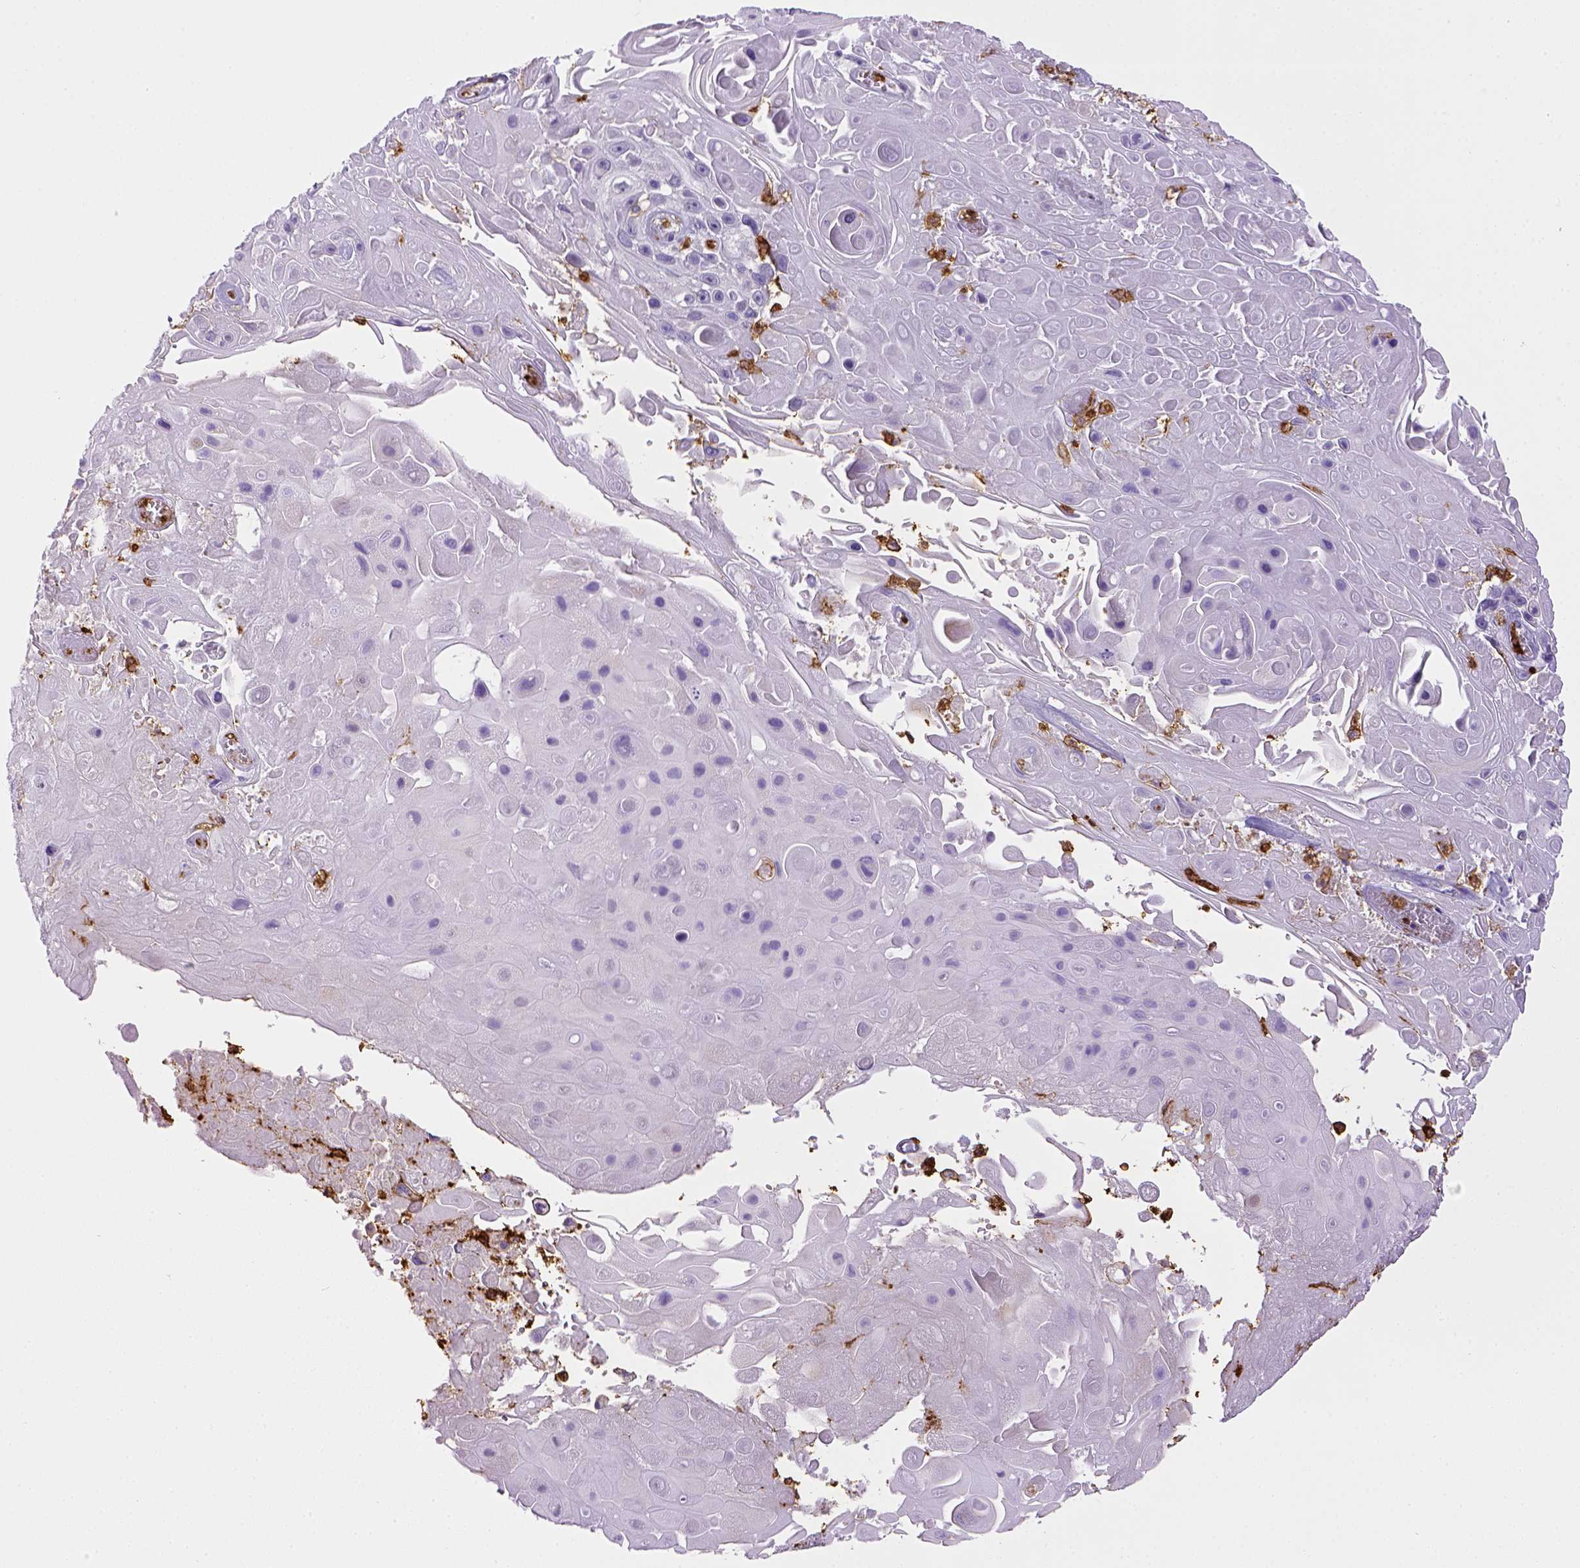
{"staining": {"intensity": "negative", "quantity": "none", "location": "none"}, "tissue": "skin cancer", "cell_type": "Tumor cells", "image_type": "cancer", "snomed": [{"axis": "morphology", "description": "Squamous cell carcinoma, NOS"}, {"axis": "topography", "description": "Skin"}], "caption": "There is no significant positivity in tumor cells of skin cancer.", "gene": "ITGAM", "patient": {"sex": "male", "age": 82}}